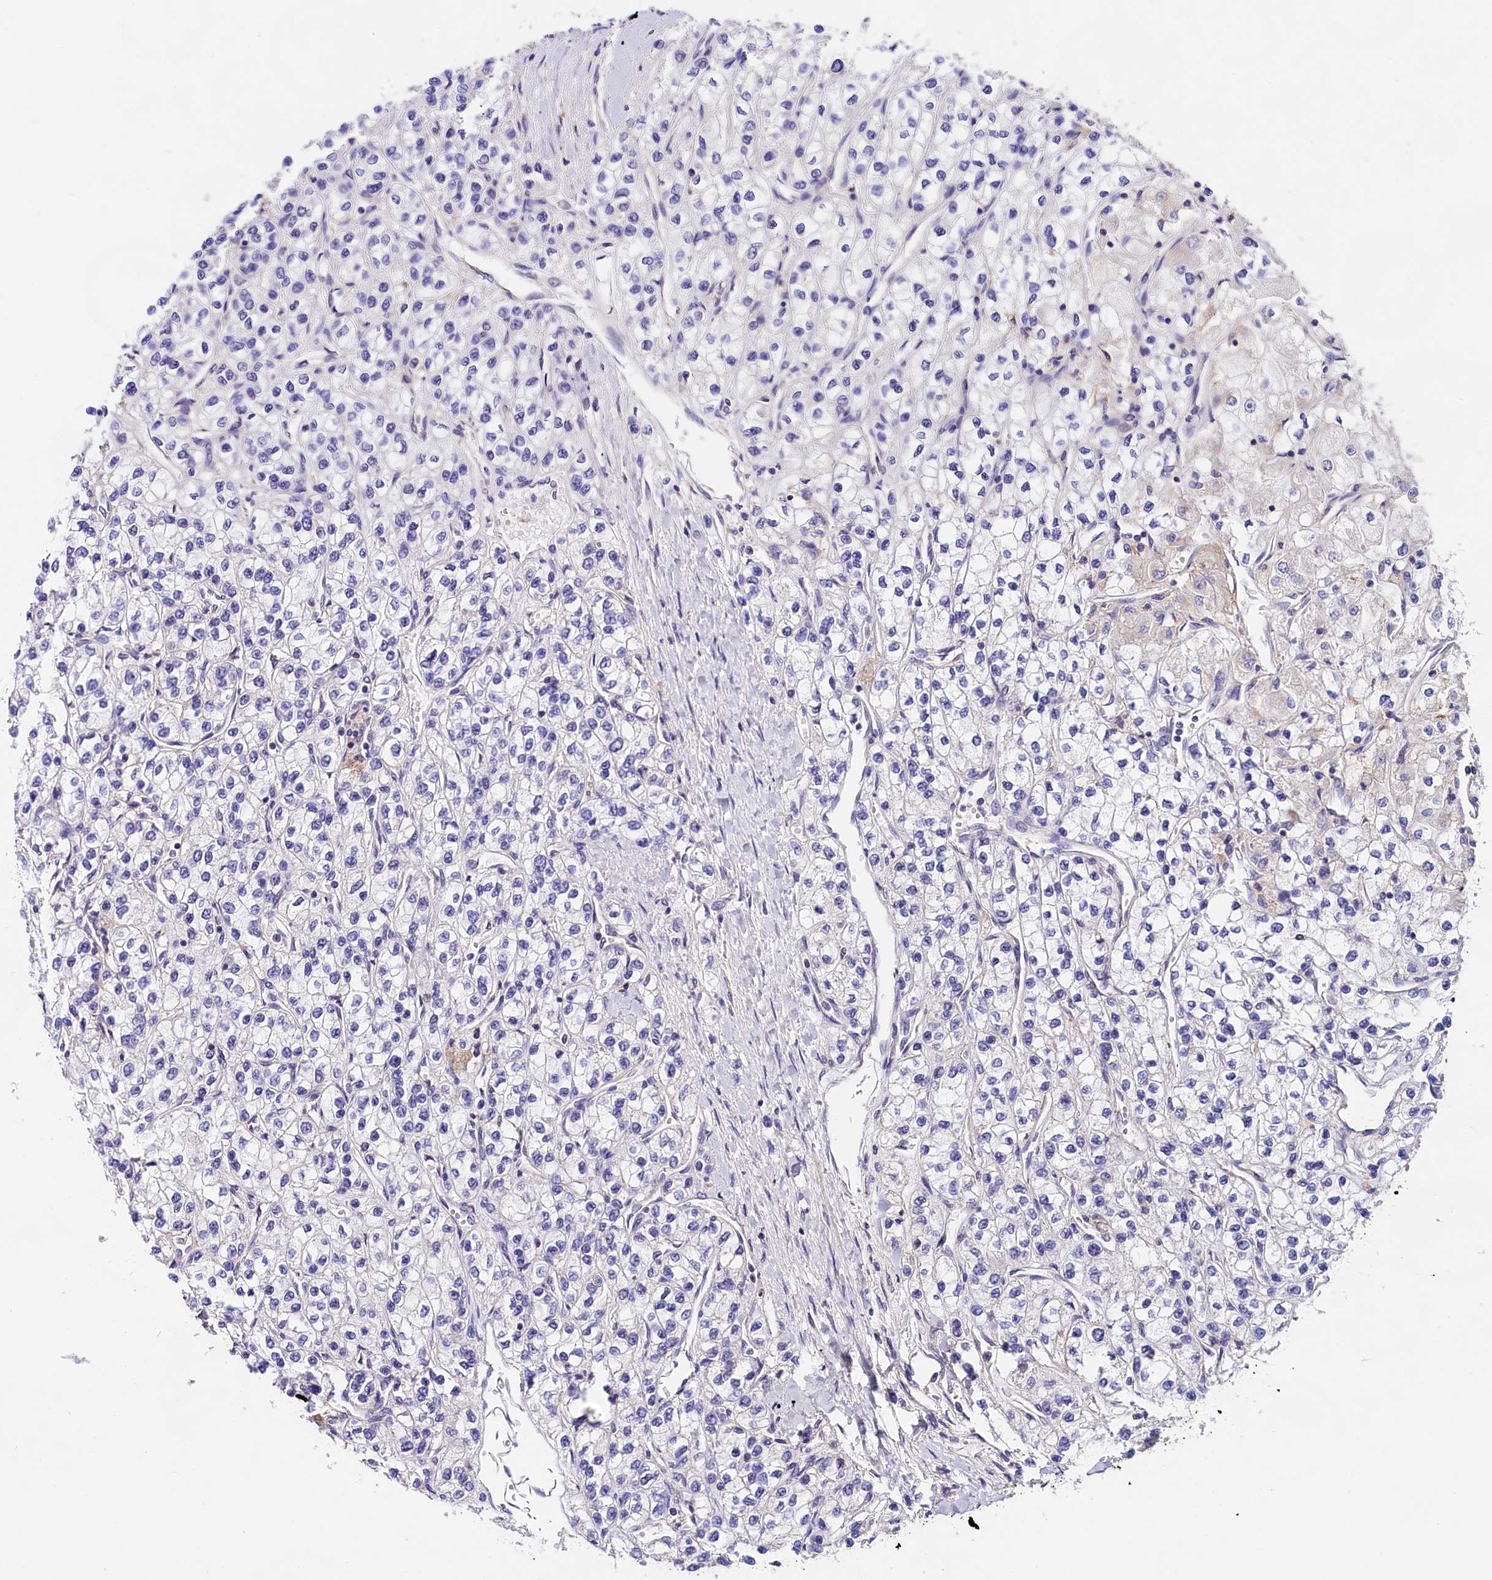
{"staining": {"intensity": "negative", "quantity": "none", "location": "none"}, "tissue": "renal cancer", "cell_type": "Tumor cells", "image_type": "cancer", "snomed": [{"axis": "morphology", "description": "Adenocarcinoma, NOS"}, {"axis": "topography", "description": "Kidney"}], "caption": "A high-resolution image shows IHC staining of renal cancer, which demonstrates no significant staining in tumor cells. (DAB (3,3'-diaminobenzidine) immunohistochemistry visualized using brightfield microscopy, high magnification).", "gene": "OAS3", "patient": {"sex": "male", "age": 80}}